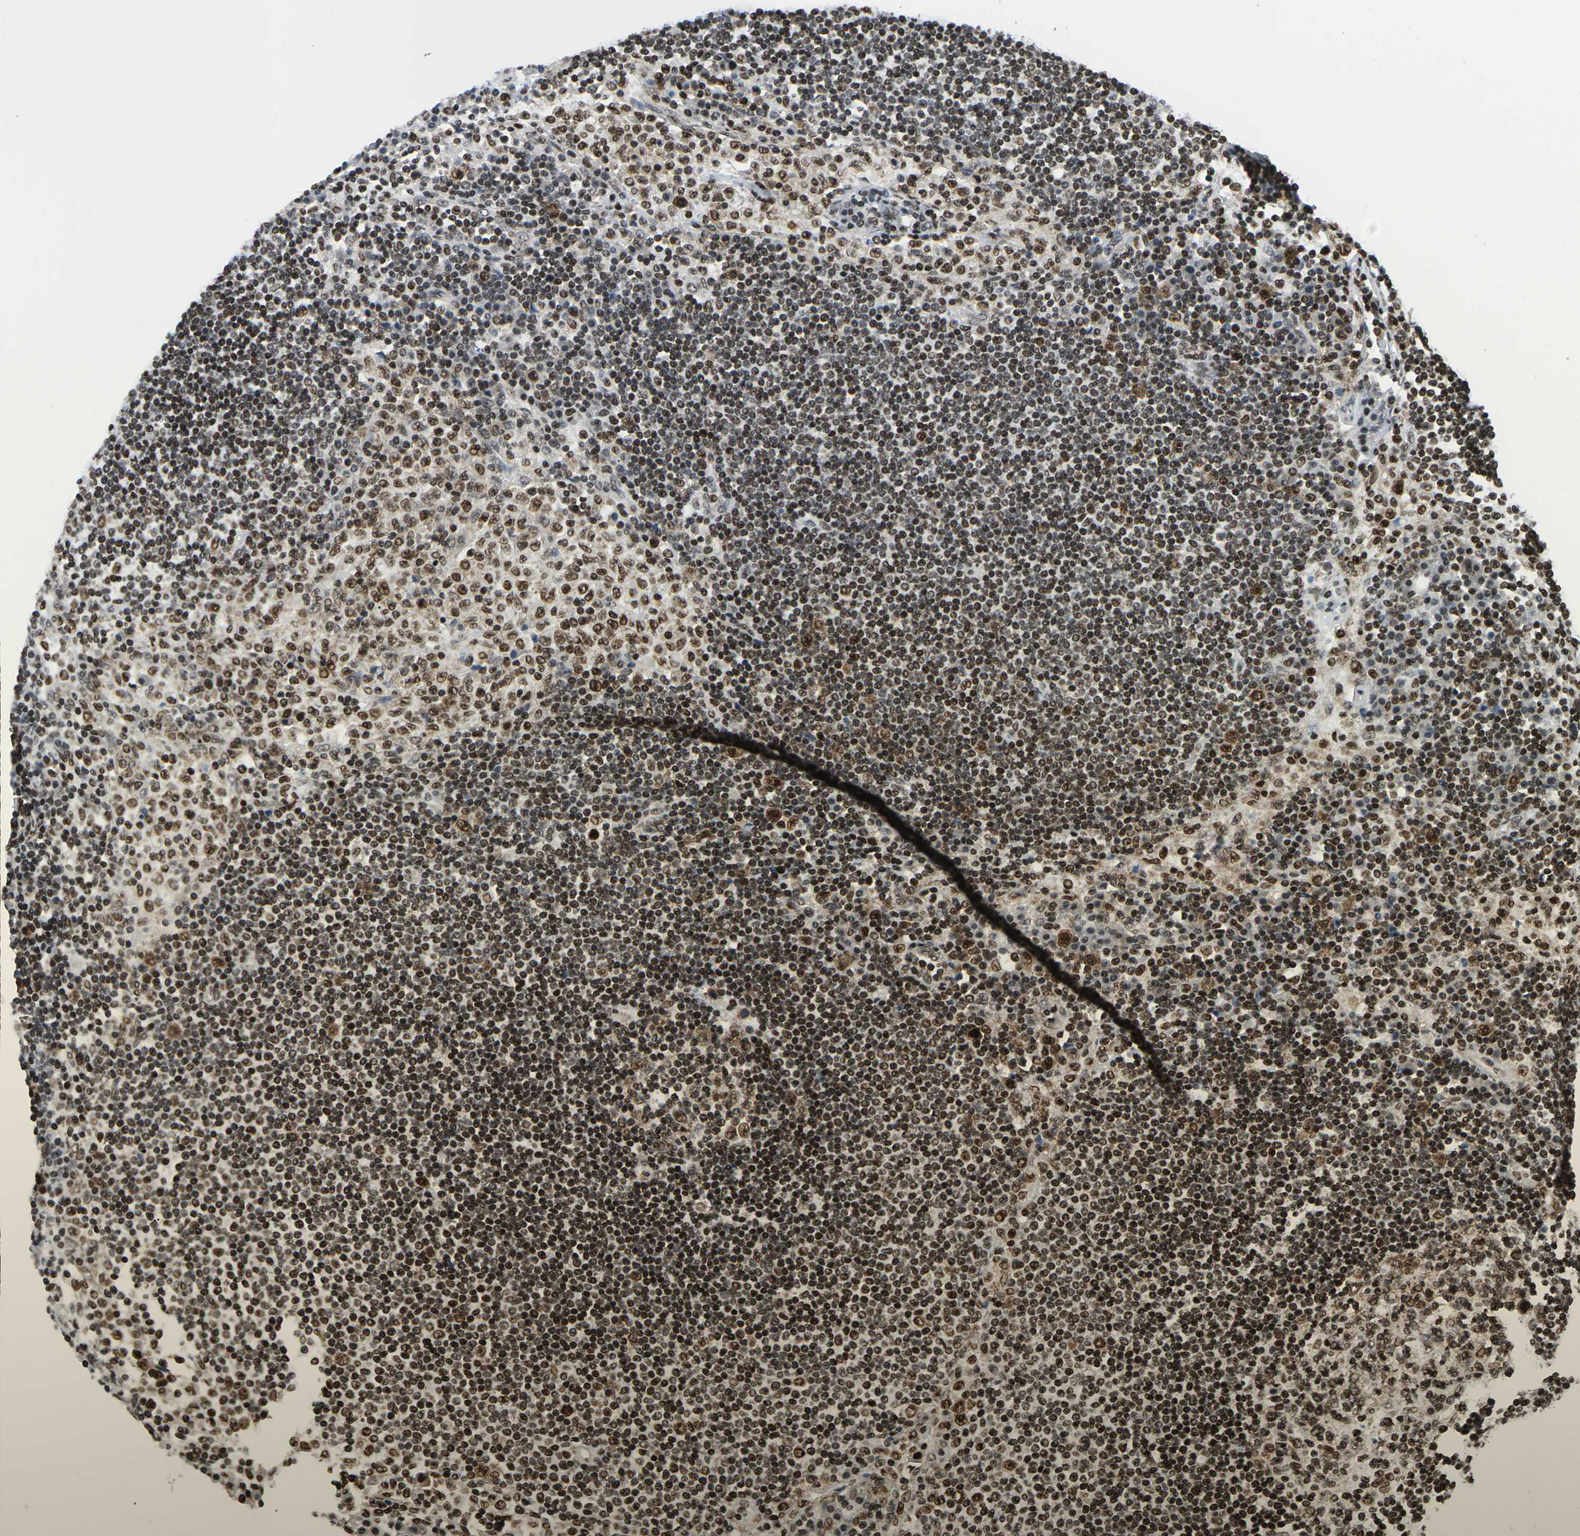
{"staining": {"intensity": "strong", "quantity": ">75%", "location": "nuclear"}, "tissue": "lymph node", "cell_type": "Germinal center cells", "image_type": "normal", "snomed": [{"axis": "morphology", "description": "Normal tissue, NOS"}, {"axis": "topography", "description": "Lymph node"}], "caption": "A histopathology image showing strong nuclear expression in approximately >75% of germinal center cells in unremarkable lymph node, as visualized by brown immunohistochemical staining.", "gene": "CELF1", "patient": {"sex": "female", "age": 53}}